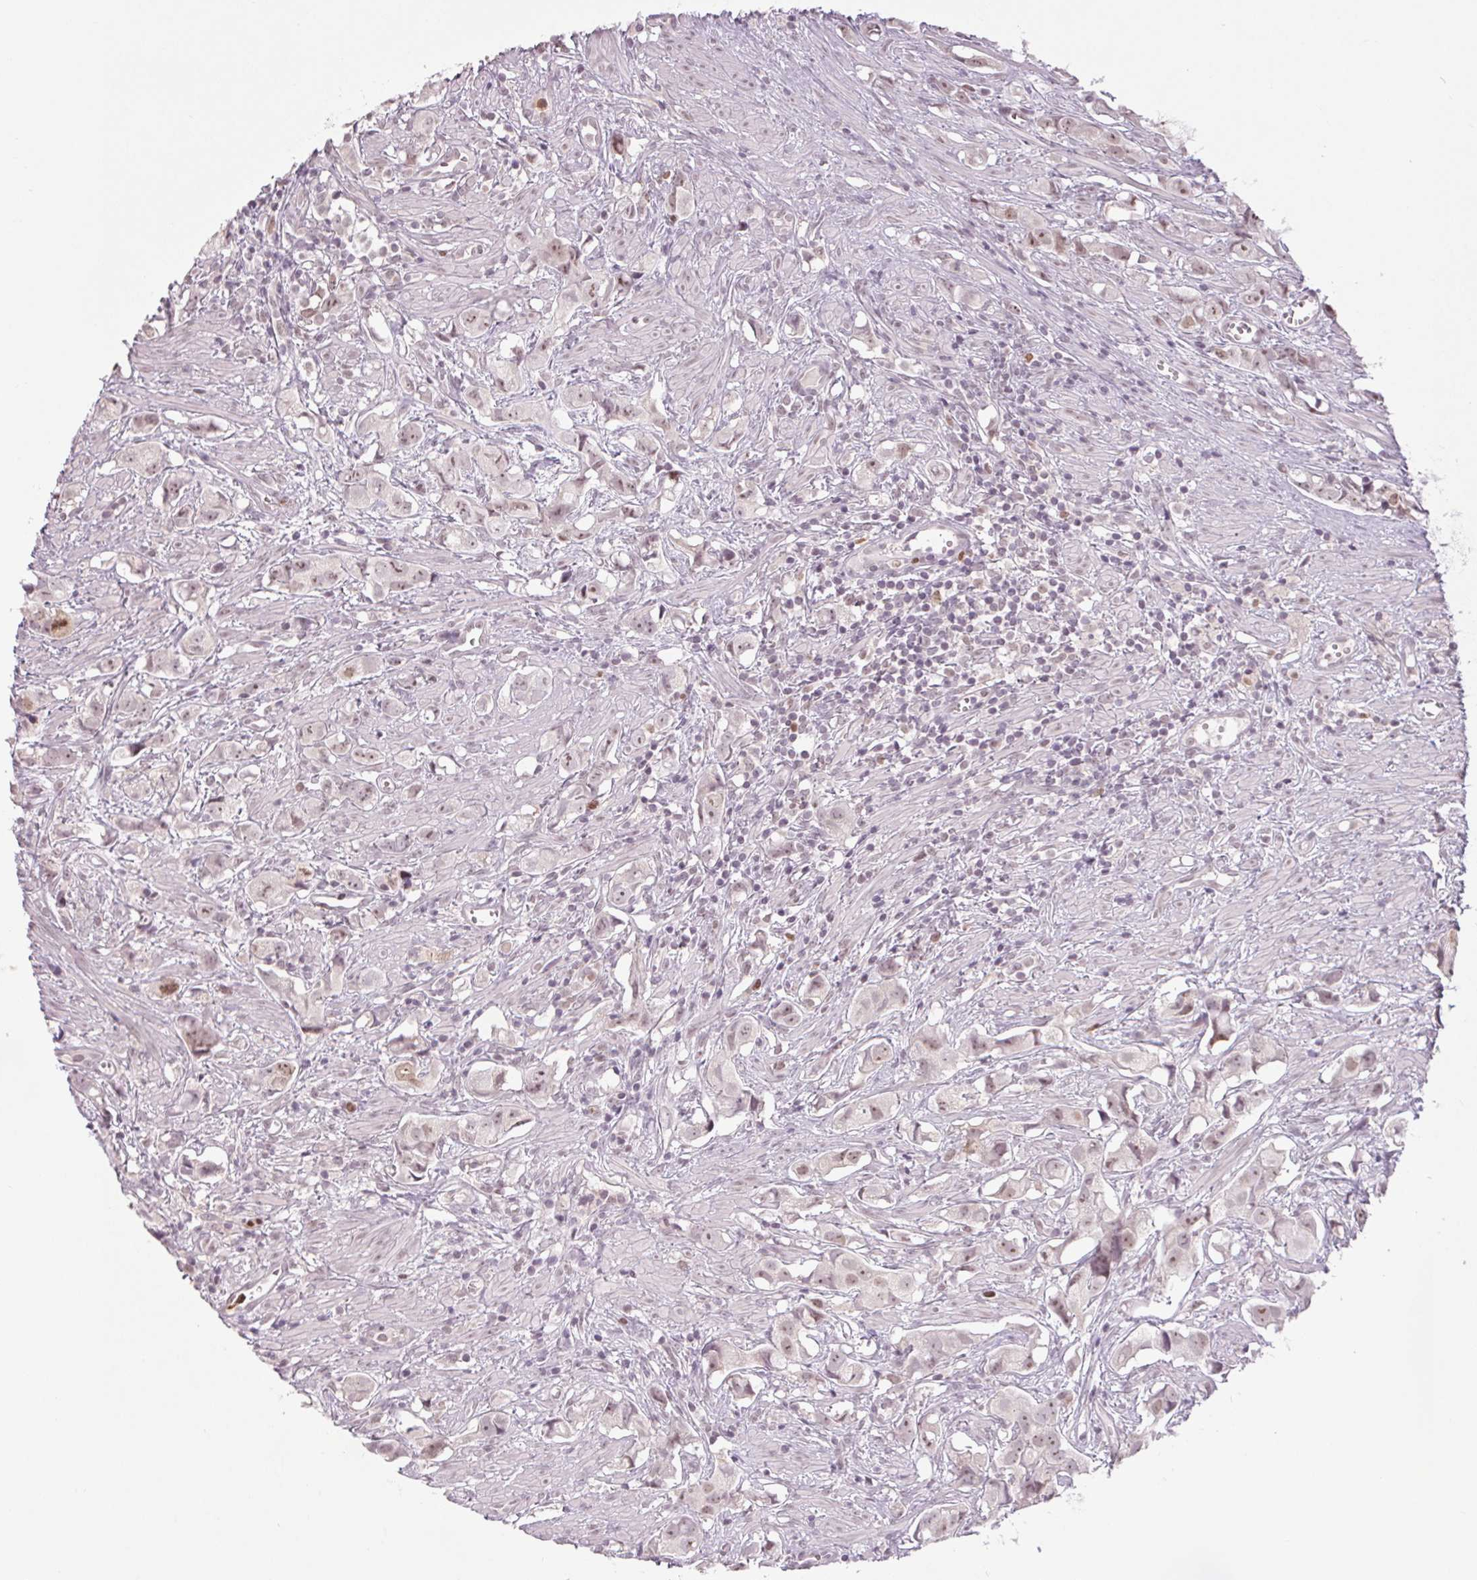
{"staining": {"intensity": "weak", "quantity": "<25%", "location": "nuclear"}, "tissue": "prostate cancer", "cell_type": "Tumor cells", "image_type": "cancer", "snomed": [{"axis": "morphology", "description": "Adenocarcinoma, High grade"}, {"axis": "topography", "description": "Prostate"}], "caption": "Adenocarcinoma (high-grade) (prostate) stained for a protein using immunohistochemistry (IHC) shows no positivity tumor cells.", "gene": "SMIM6", "patient": {"sex": "male", "age": 58}}